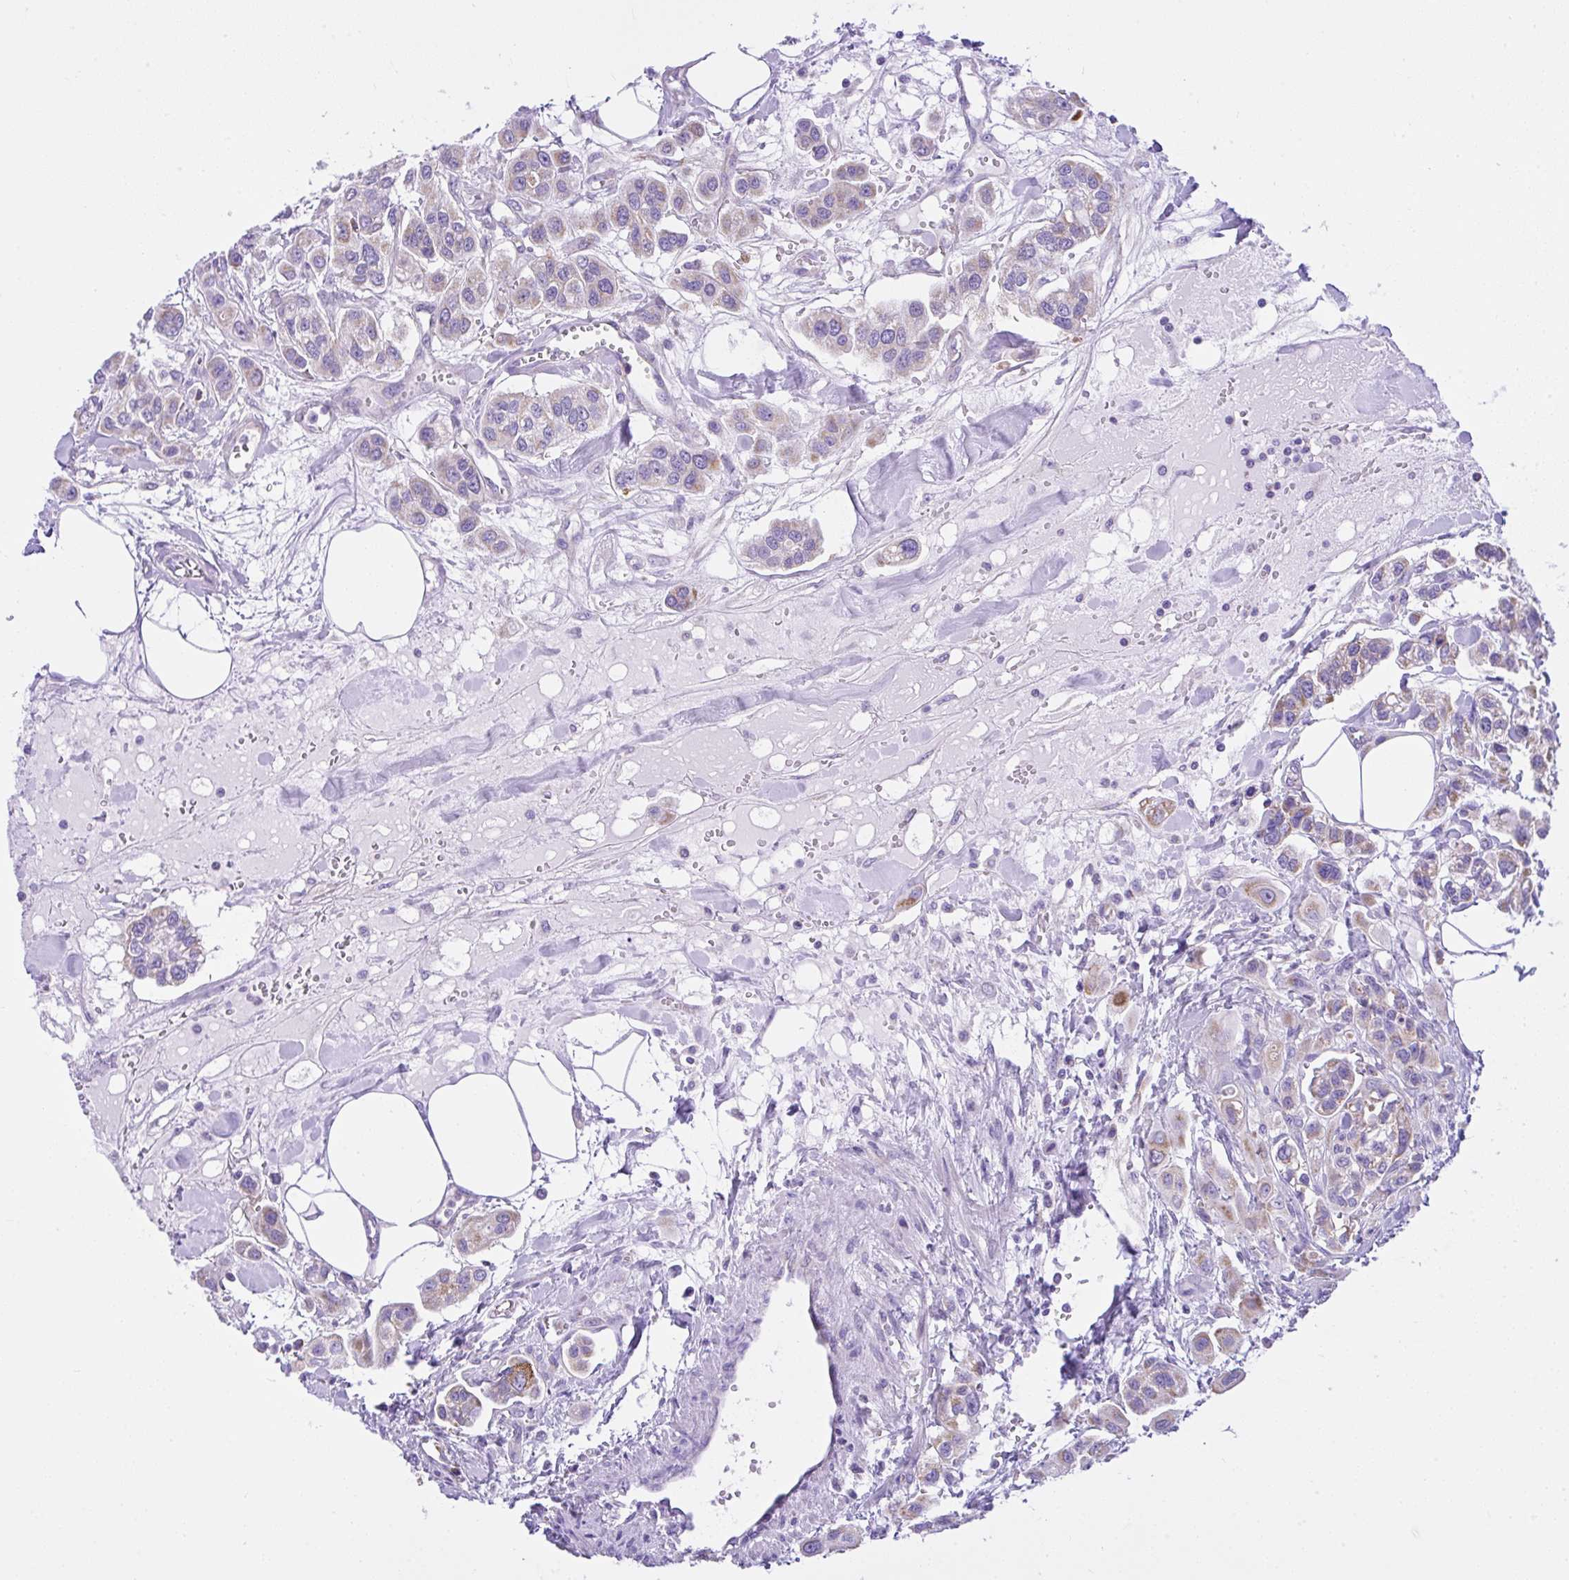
{"staining": {"intensity": "weak", "quantity": "<25%", "location": "cytoplasmic/membranous"}, "tissue": "urothelial cancer", "cell_type": "Tumor cells", "image_type": "cancer", "snomed": [{"axis": "morphology", "description": "Urothelial carcinoma, High grade"}, {"axis": "topography", "description": "Urinary bladder"}], "caption": "Human urothelial cancer stained for a protein using IHC displays no expression in tumor cells.", "gene": "SLC13A1", "patient": {"sex": "male", "age": 67}}